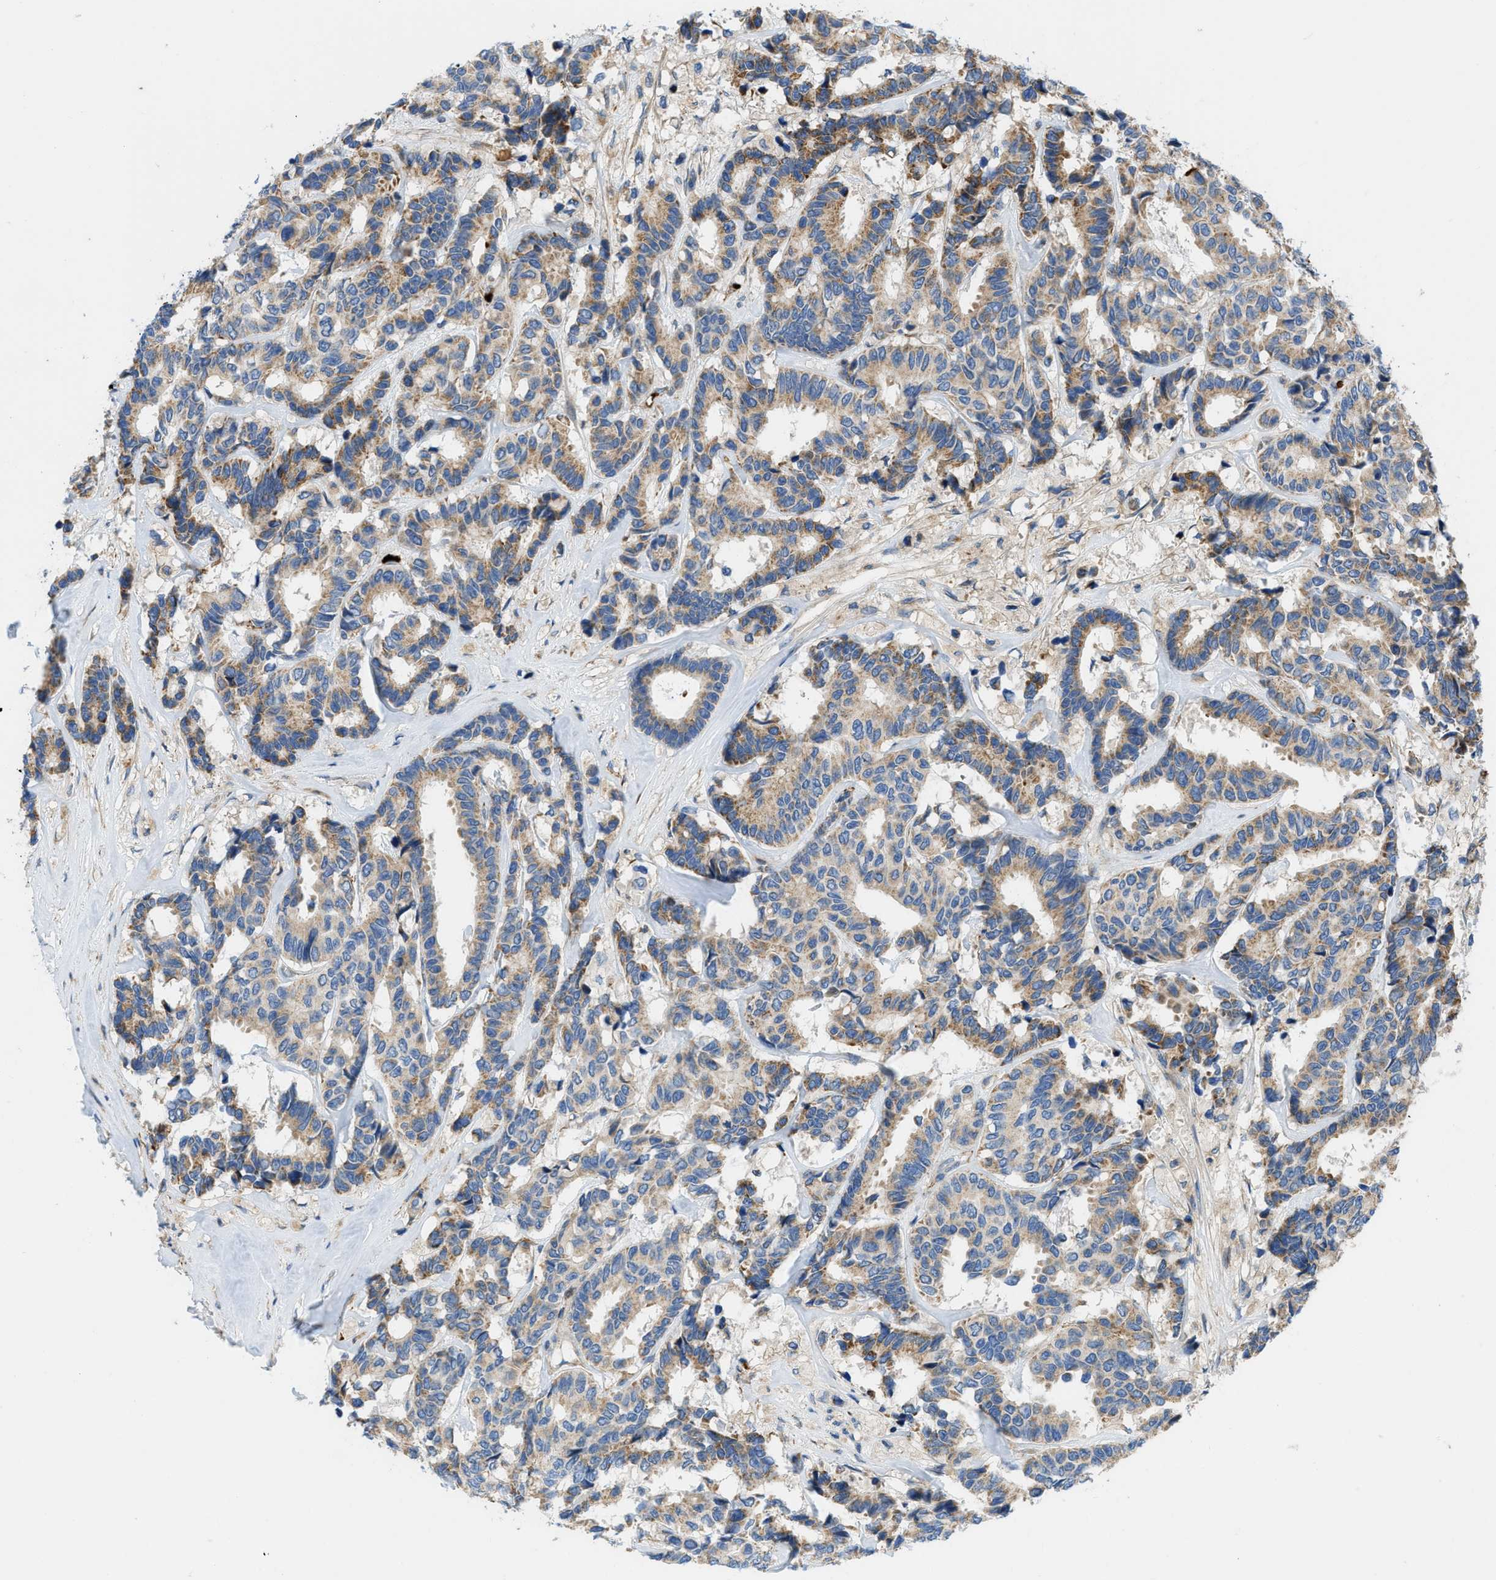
{"staining": {"intensity": "moderate", "quantity": ">75%", "location": "cytoplasmic/membranous"}, "tissue": "breast cancer", "cell_type": "Tumor cells", "image_type": "cancer", "snomed": [{"axis": "morphology", "description": "Duct carcinoma"}, {"axis": "topography", "description": "Breast"}], "caption": "Approximately >75% of tumor cells in breast cancer show moderate cytoplasmic/membranous protein positivity as visualized by brown immunohistochemical staining.", "gene": "ZNF831", "patient": {"sex": "female", "age": 87}}